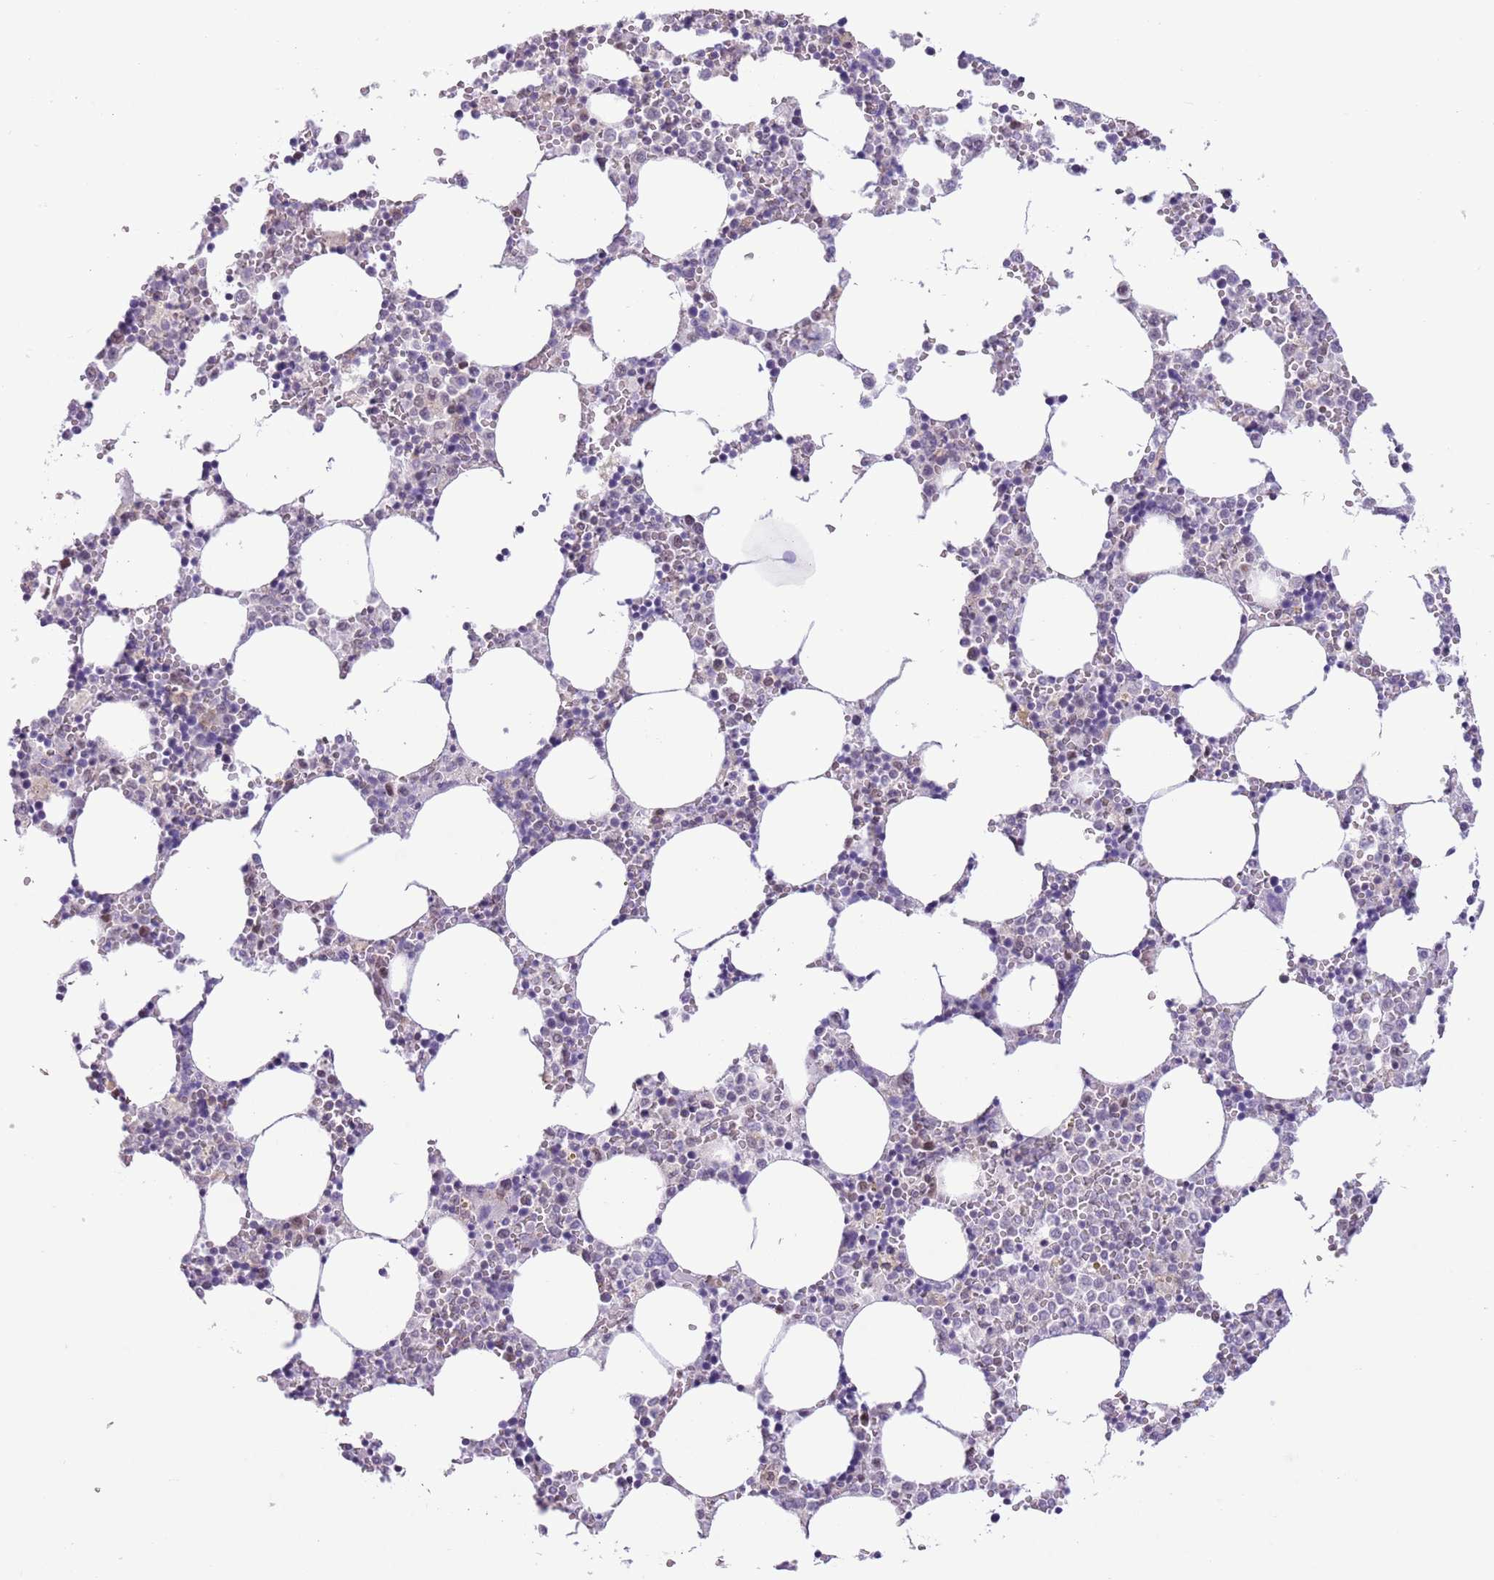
{"staining": {"intensity": "weak", "quantity": "<25%", "location": "cytoplasmic/membranous"}, "tissue": "bone marrow", "cell_type": "Hematopoietic cells", "image_type": "normal", "snomed": [{"axis": "morphology", "description": "Normal tissue, NOS"}, {"axis": "topography", "description": "Bone marrow"}], "caption": "Immunohistochemical staining of normal bone marrow shows no significant positivity in hematopoietic cells.", "gene": "ZNF576", "patient": {"sex": "female", "age": 64}}